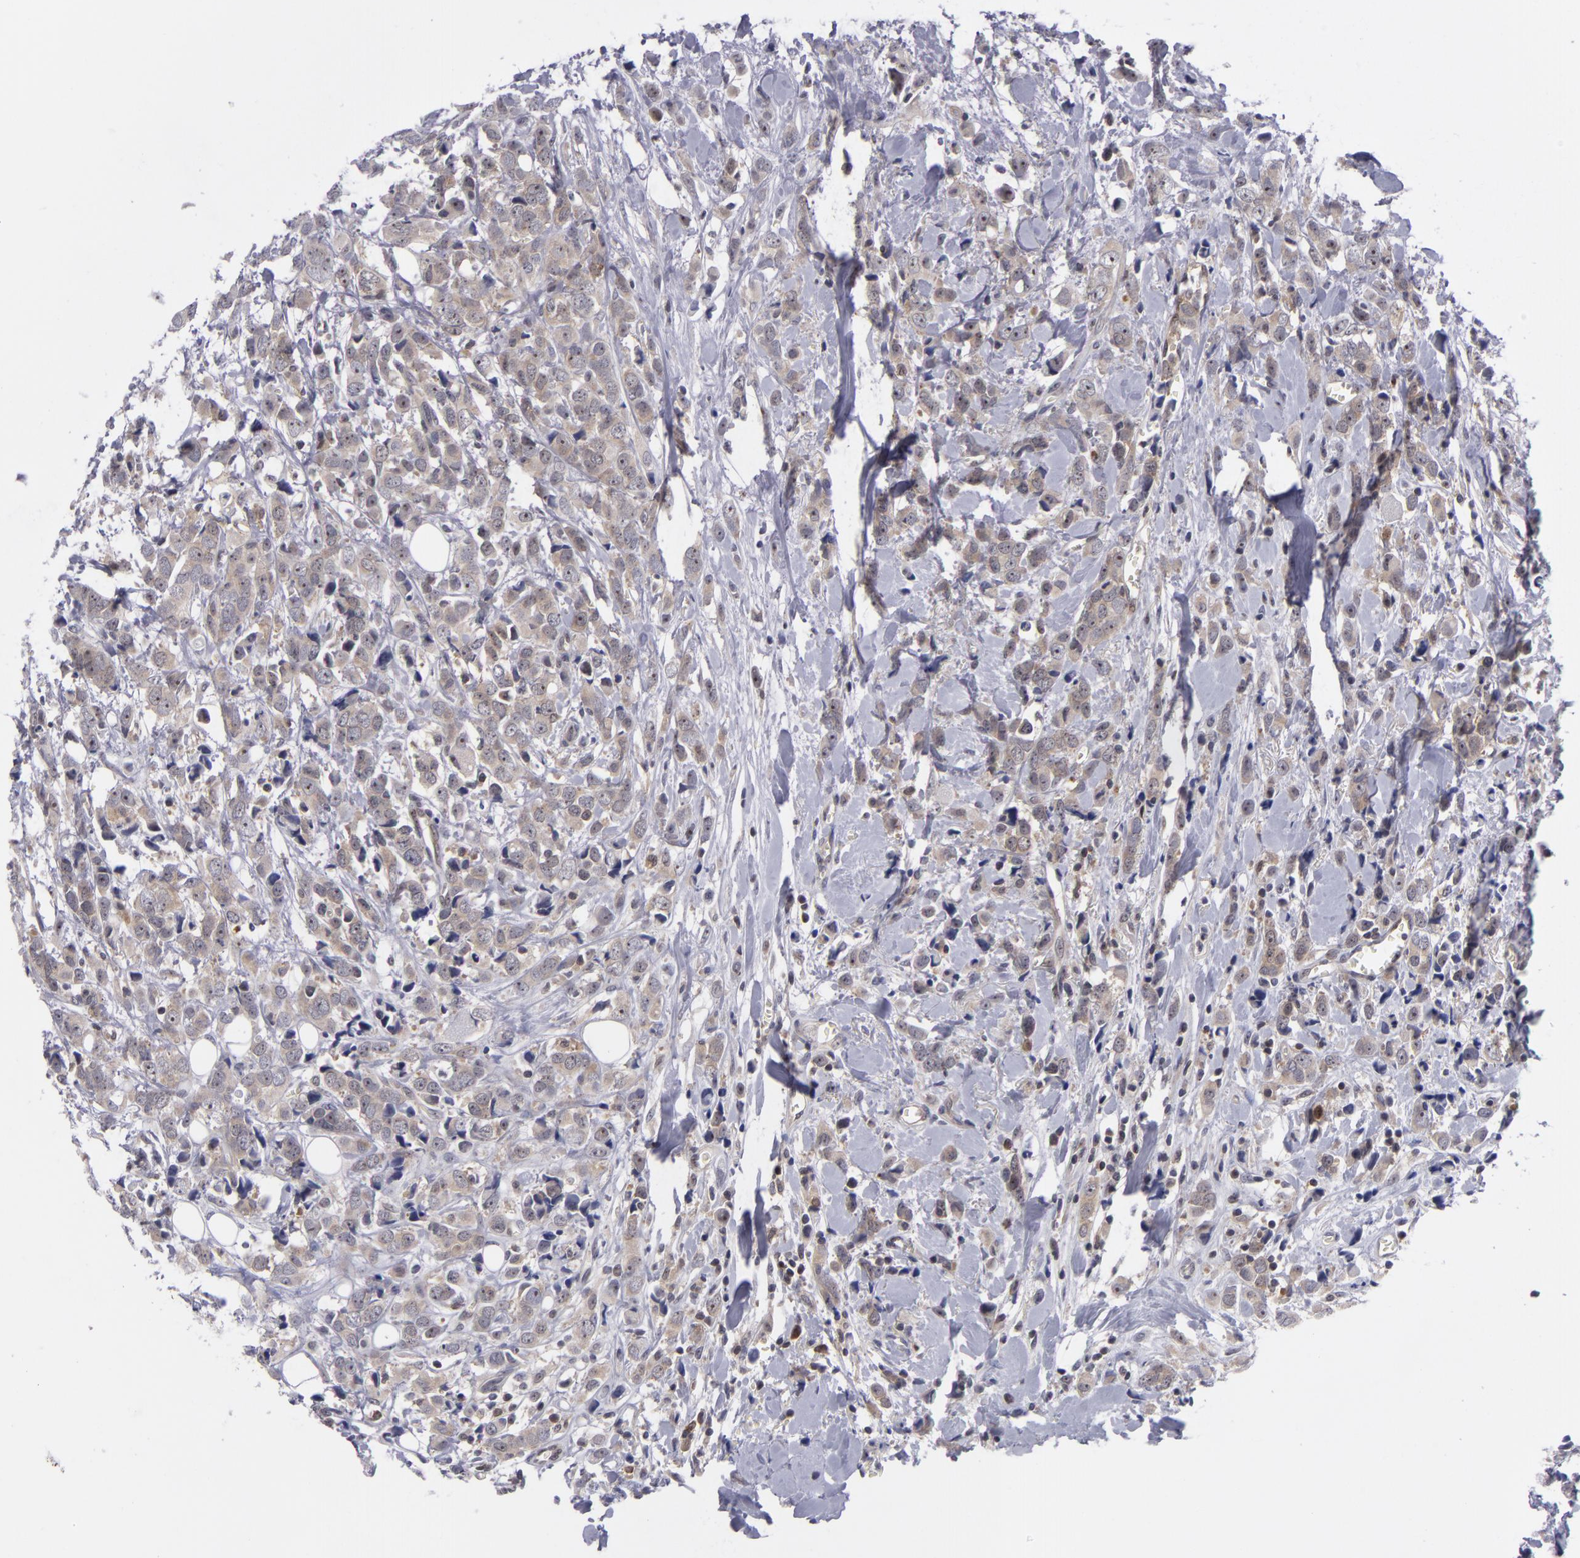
{"staining": {"intensity": "weak", "quantity": ">75%", "location": "cytoplasmic/membranous"}, "tissue": "breast cancer", "cell_type": "Tumor cells", "image_type": "cancer", "snomed": [{"axis": "morphology", "description": "Lobular carcinoma"}, {"axis": "topography", "description": "Breast"}], "caption": "Immunohistochemical staining of breast lobular carcinoma shows low levels of weak cytoplasmic/membranous expression in approximately >75% of tumor cells.", "gene": "BCL10", "patient": {"sex": "female", "age": 57}}